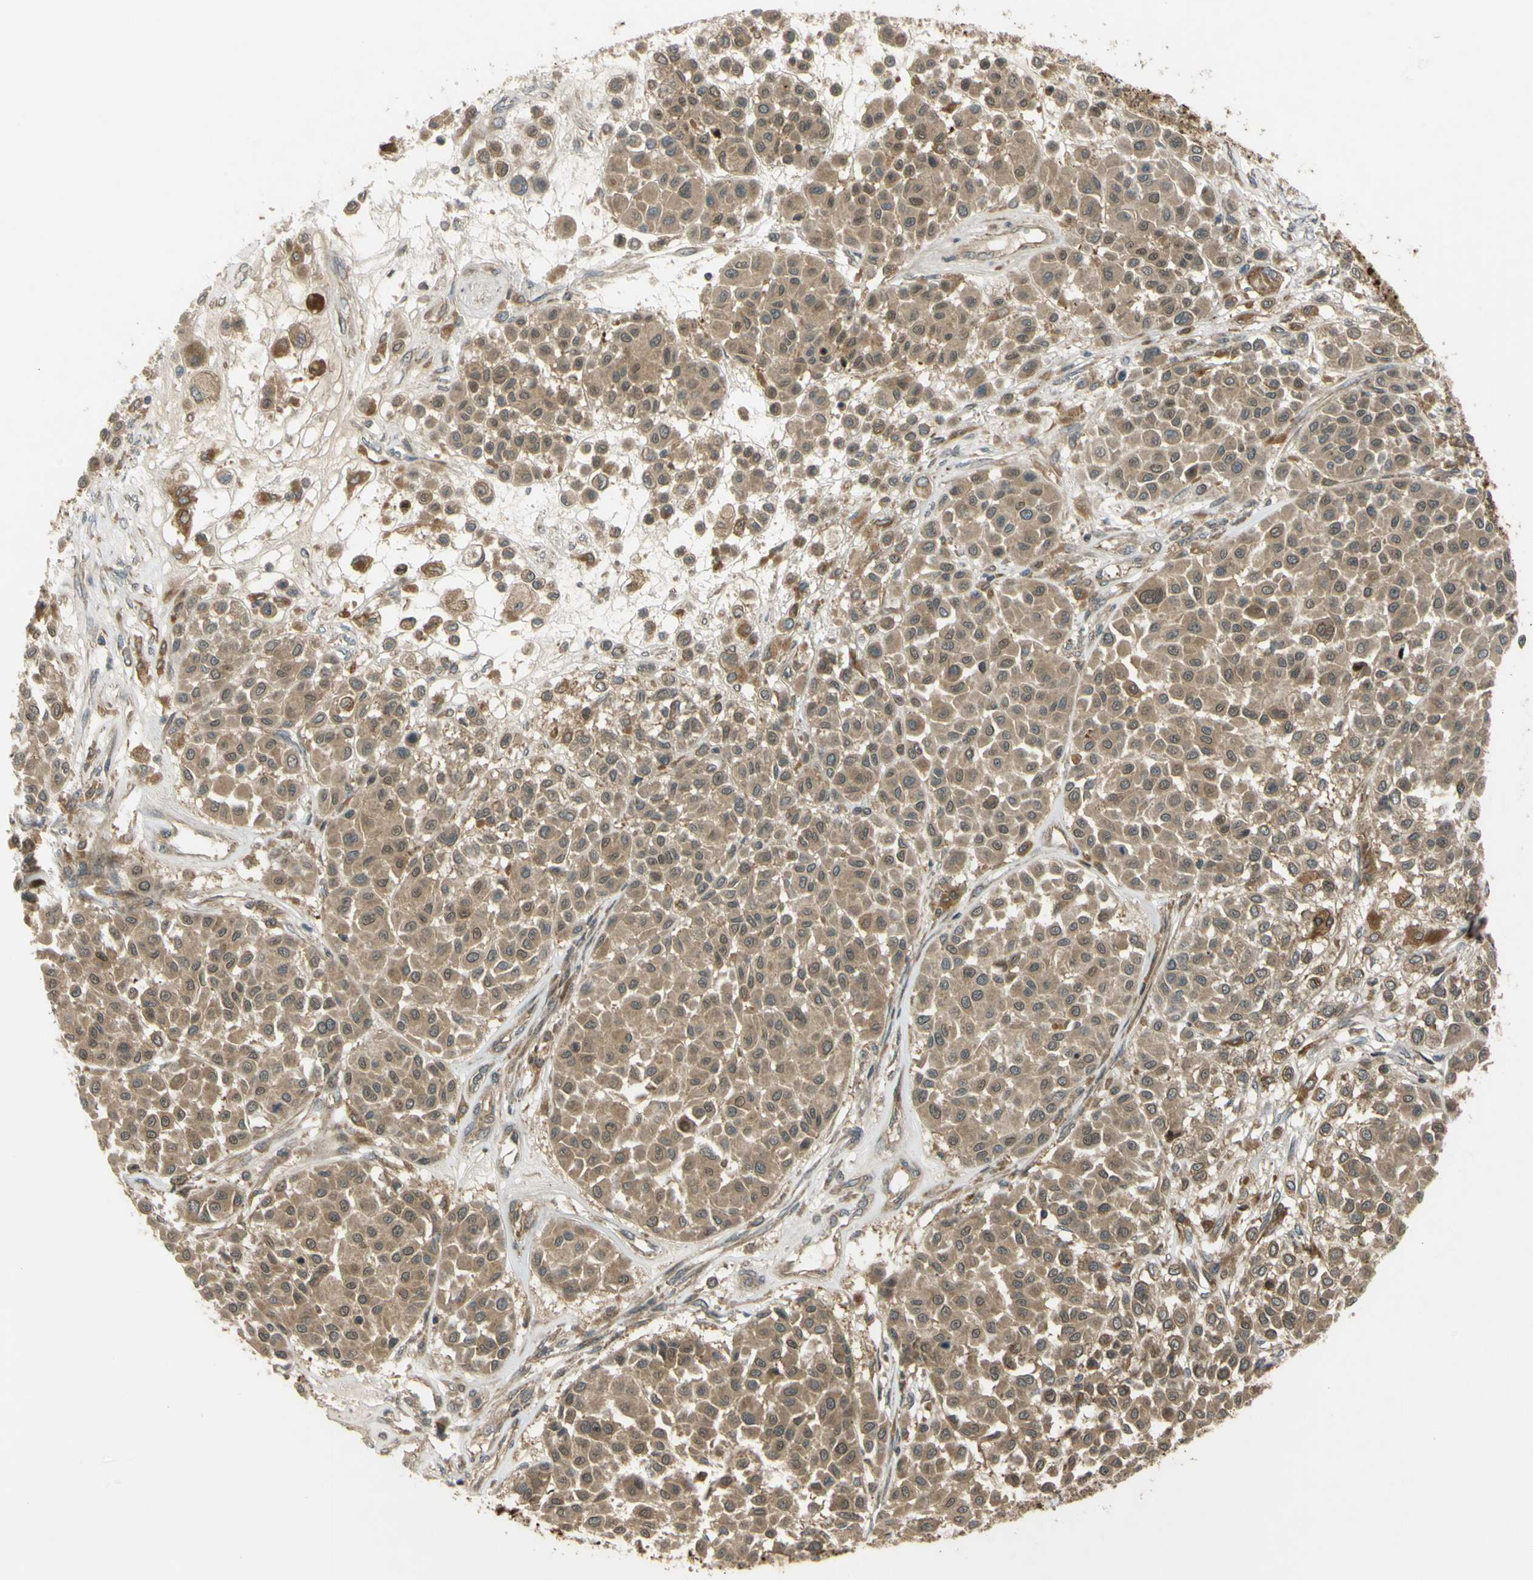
{"staining": {"intensity": "moderate", "quantity": ">75%", "location": "cytoplasmic/membranous"}, "tissue": "melanoma", "cell_type": "Tumor cells", "image_type": "cancer", "snomed": [{"axis": "morphology", "description": "Malignant melanoma, Metastatic site"}, {"axis": "topography", "description": "Soft tissue"}], "caption": "Melanoma stained with a brown dye displays moderate cytoplasmic/membranous positive positivity in about >75% of tumor cells.", "gene": "FLII", "patient": {"sex": "male", "age": 41}}